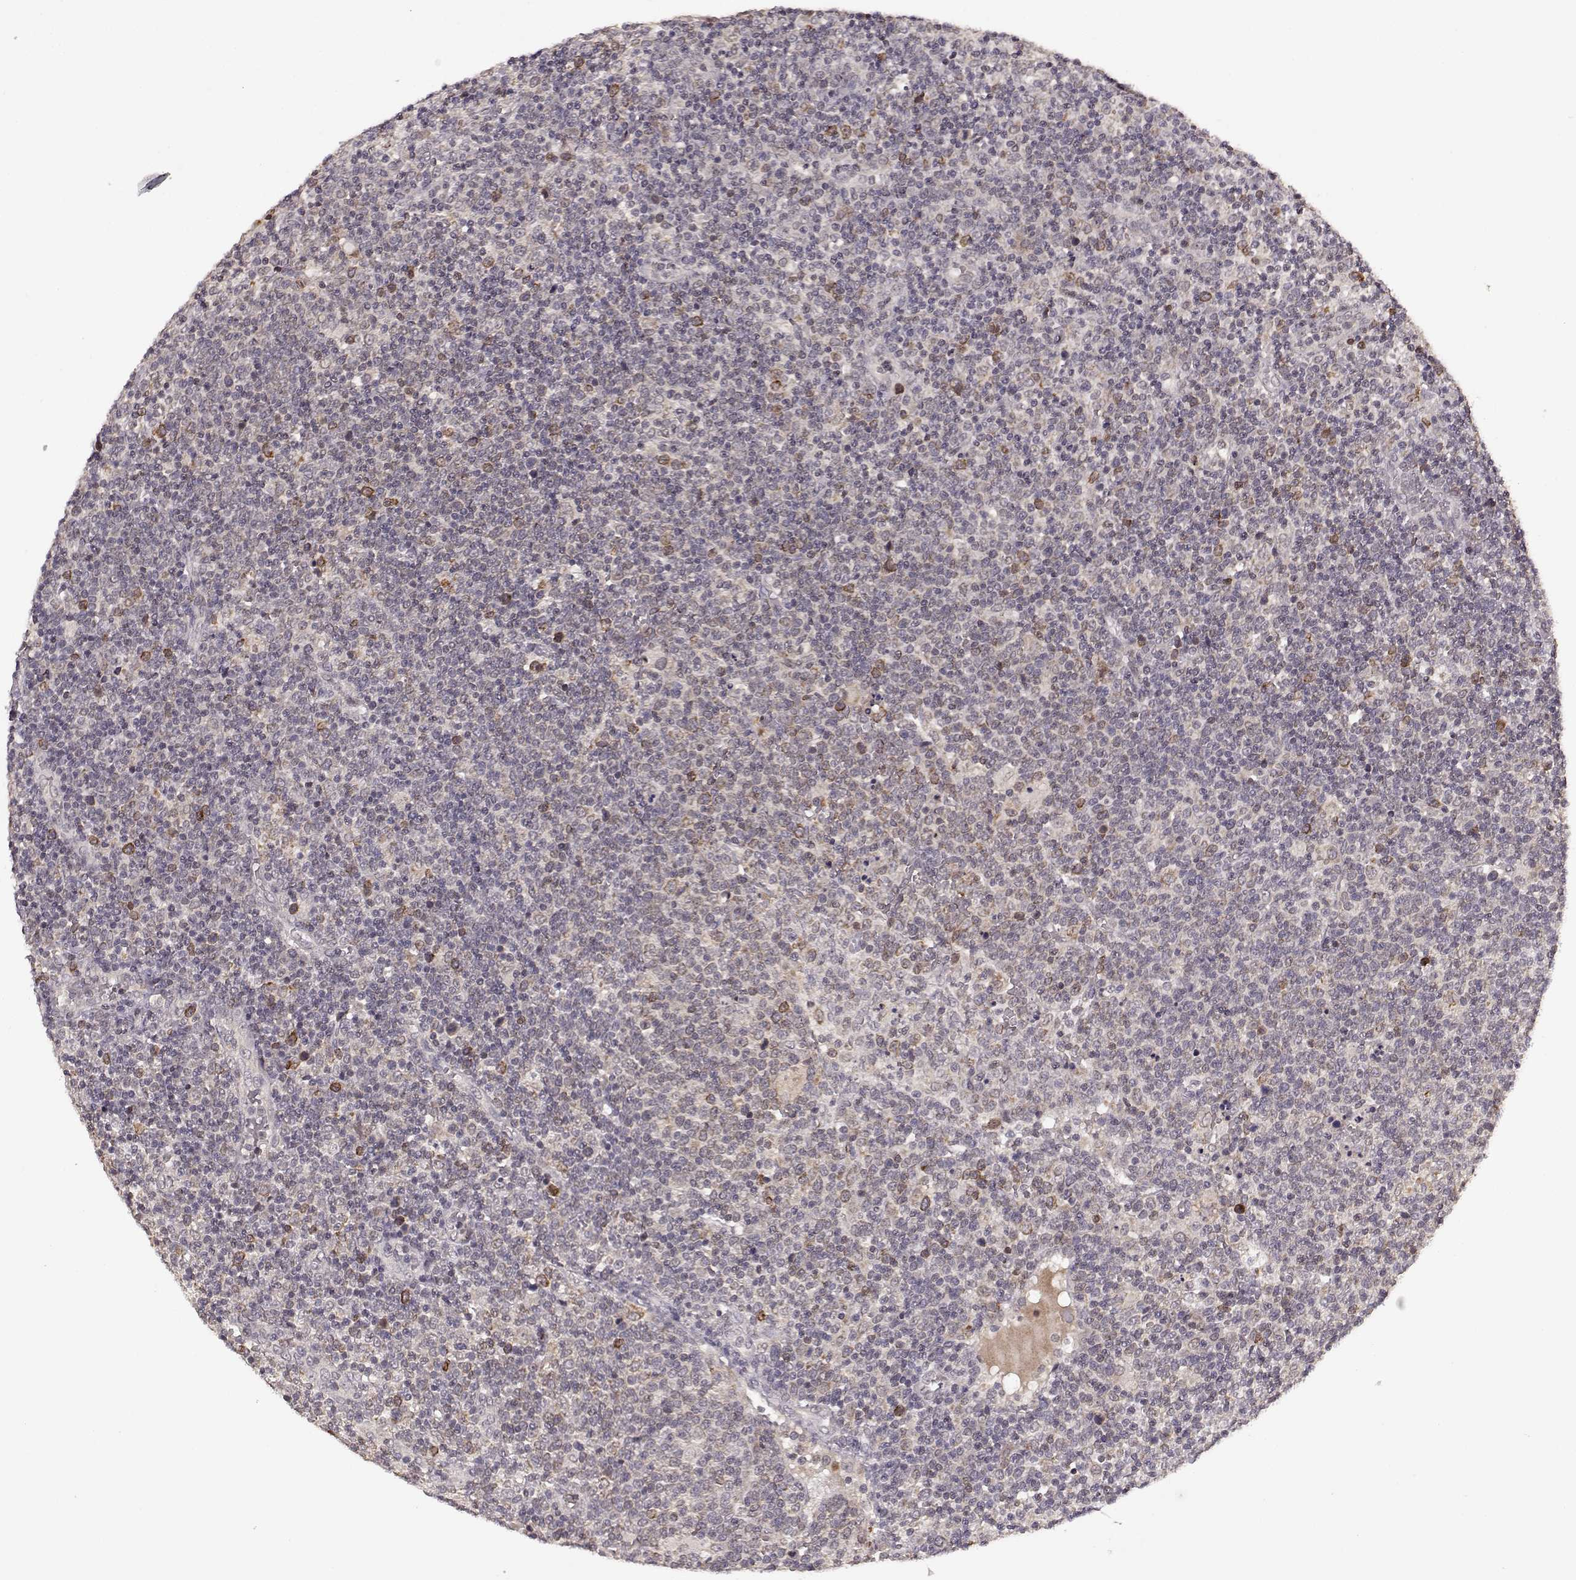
{"staining": {"intensity": "weak", "quantity": ">75%", "location": "cytoplasmic/membranous"}, "tissue": "lymphoma", "cell_type": "Tumor cells", "image_type": "cancer", "snomed": [{"axis": "morphology", "description": "Malignant lymphoma, non-Hodgkin's type, High grade"}, {"axis": "topography", "description": "Lymph node"}], "caption": "The immunohistochemical stain highlights weak cytoplasmic/membranous staining in tumor cells of lymphoma tissue.", "gene": "ELOVL5", "patient": {"sex": "male", "age": 61}}